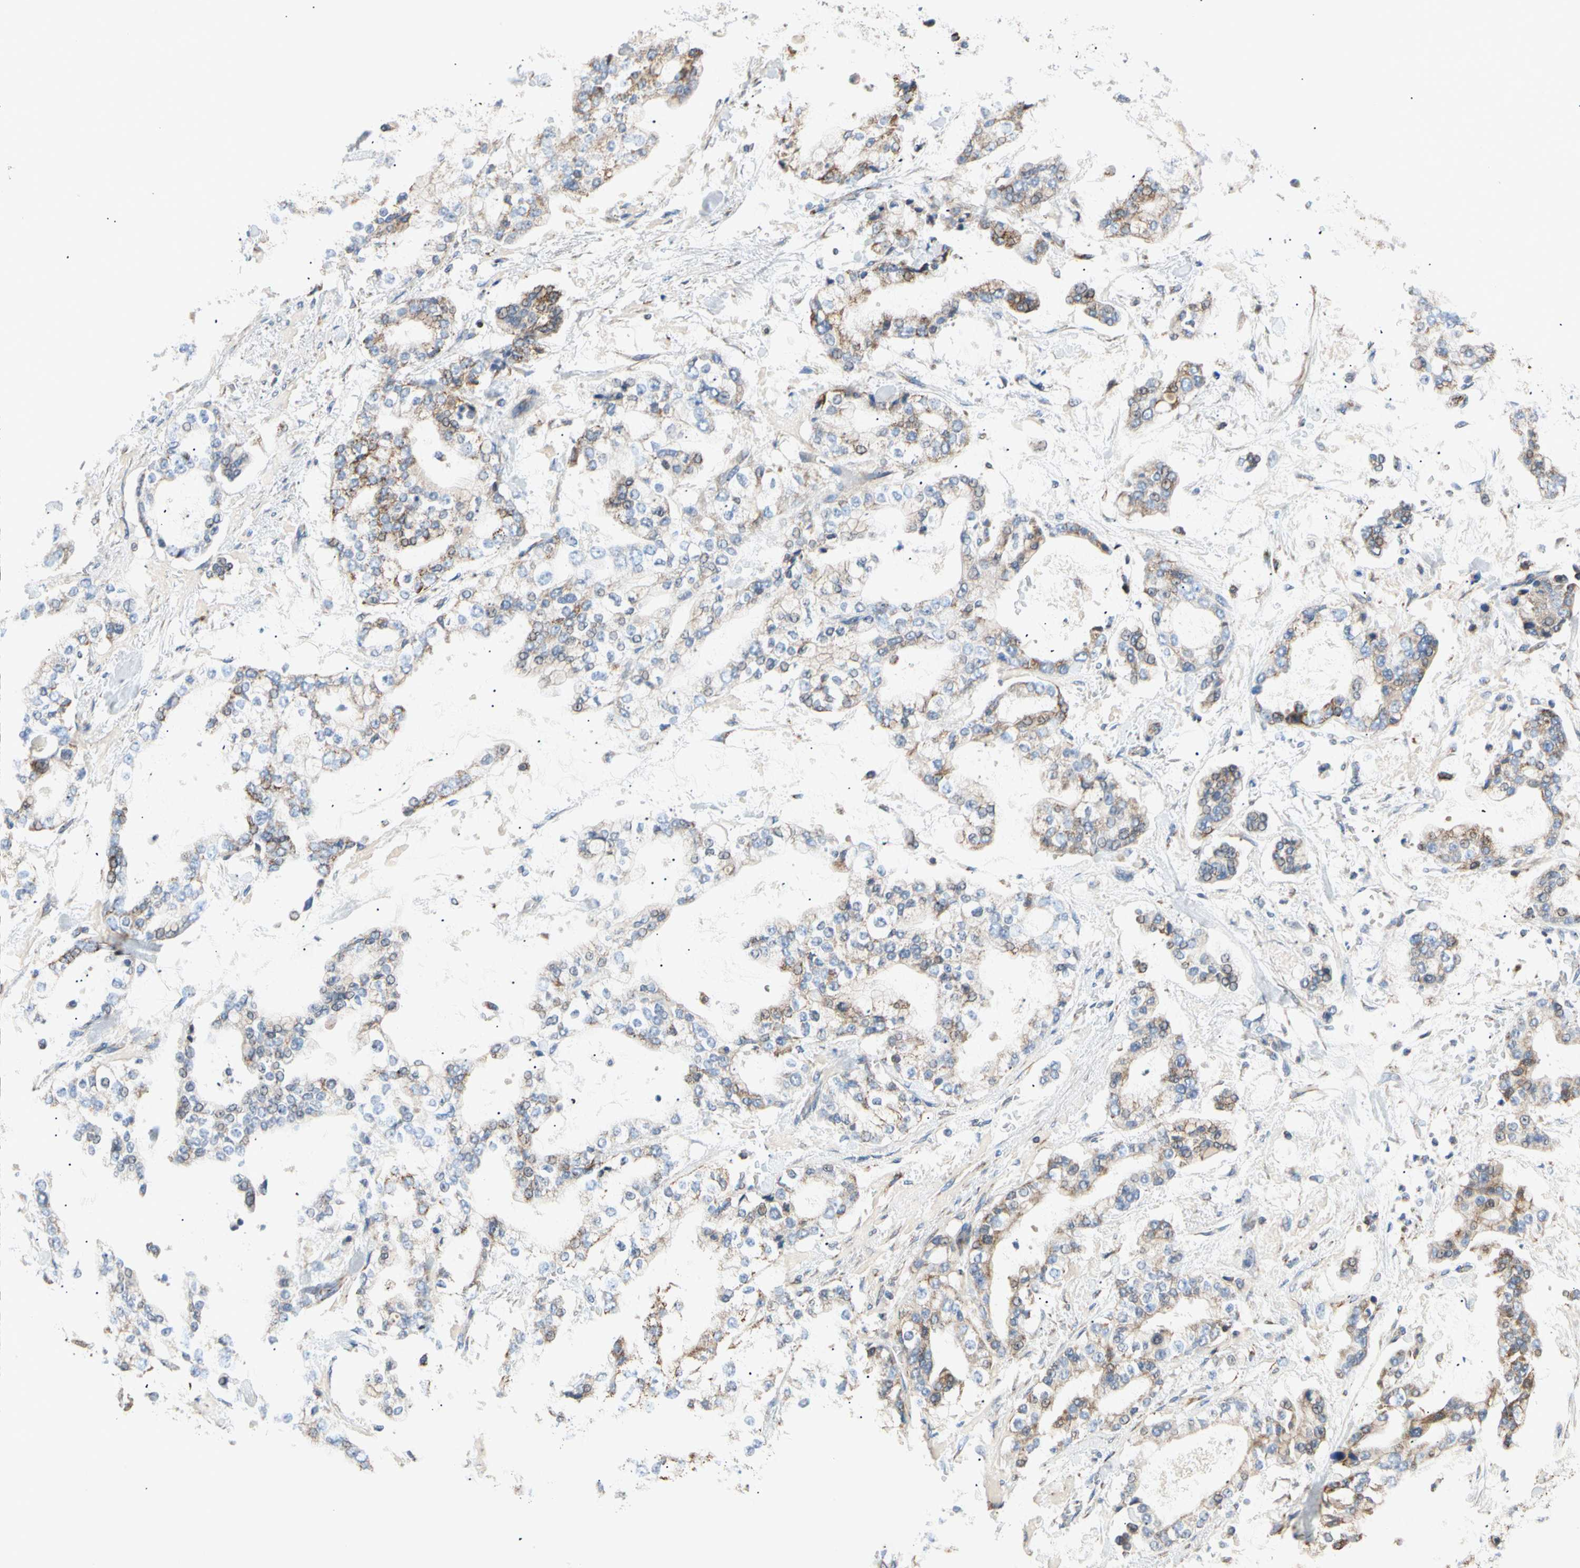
{"staining": {"intensity": "moderate", "quantity": "25%-75%", "location": "cytoplasmic/membranous"}, "tissue": "stomach cancer", "cell_type": "Tumor cells", "image_type": "cancer", "snomed": [{"axis": "morphology", "description": "Normal tissue, NOS"}, {"axis": "morphology", "description": "Adenocarcinoma, NOS"}, {"axis": "topography", "description": "Stomach, upper"}, {"axis": "topography", "description": "Stomach"}], "caption": "Immunohistochemical staining of human stomach adenocarcinoma demonstrates moderate cytoplasmic/membranous protein staining in approximately 25%-75% of tumor cells.", "gene": "ACAT1", "patient": {"sex": "male", "age": 76}}